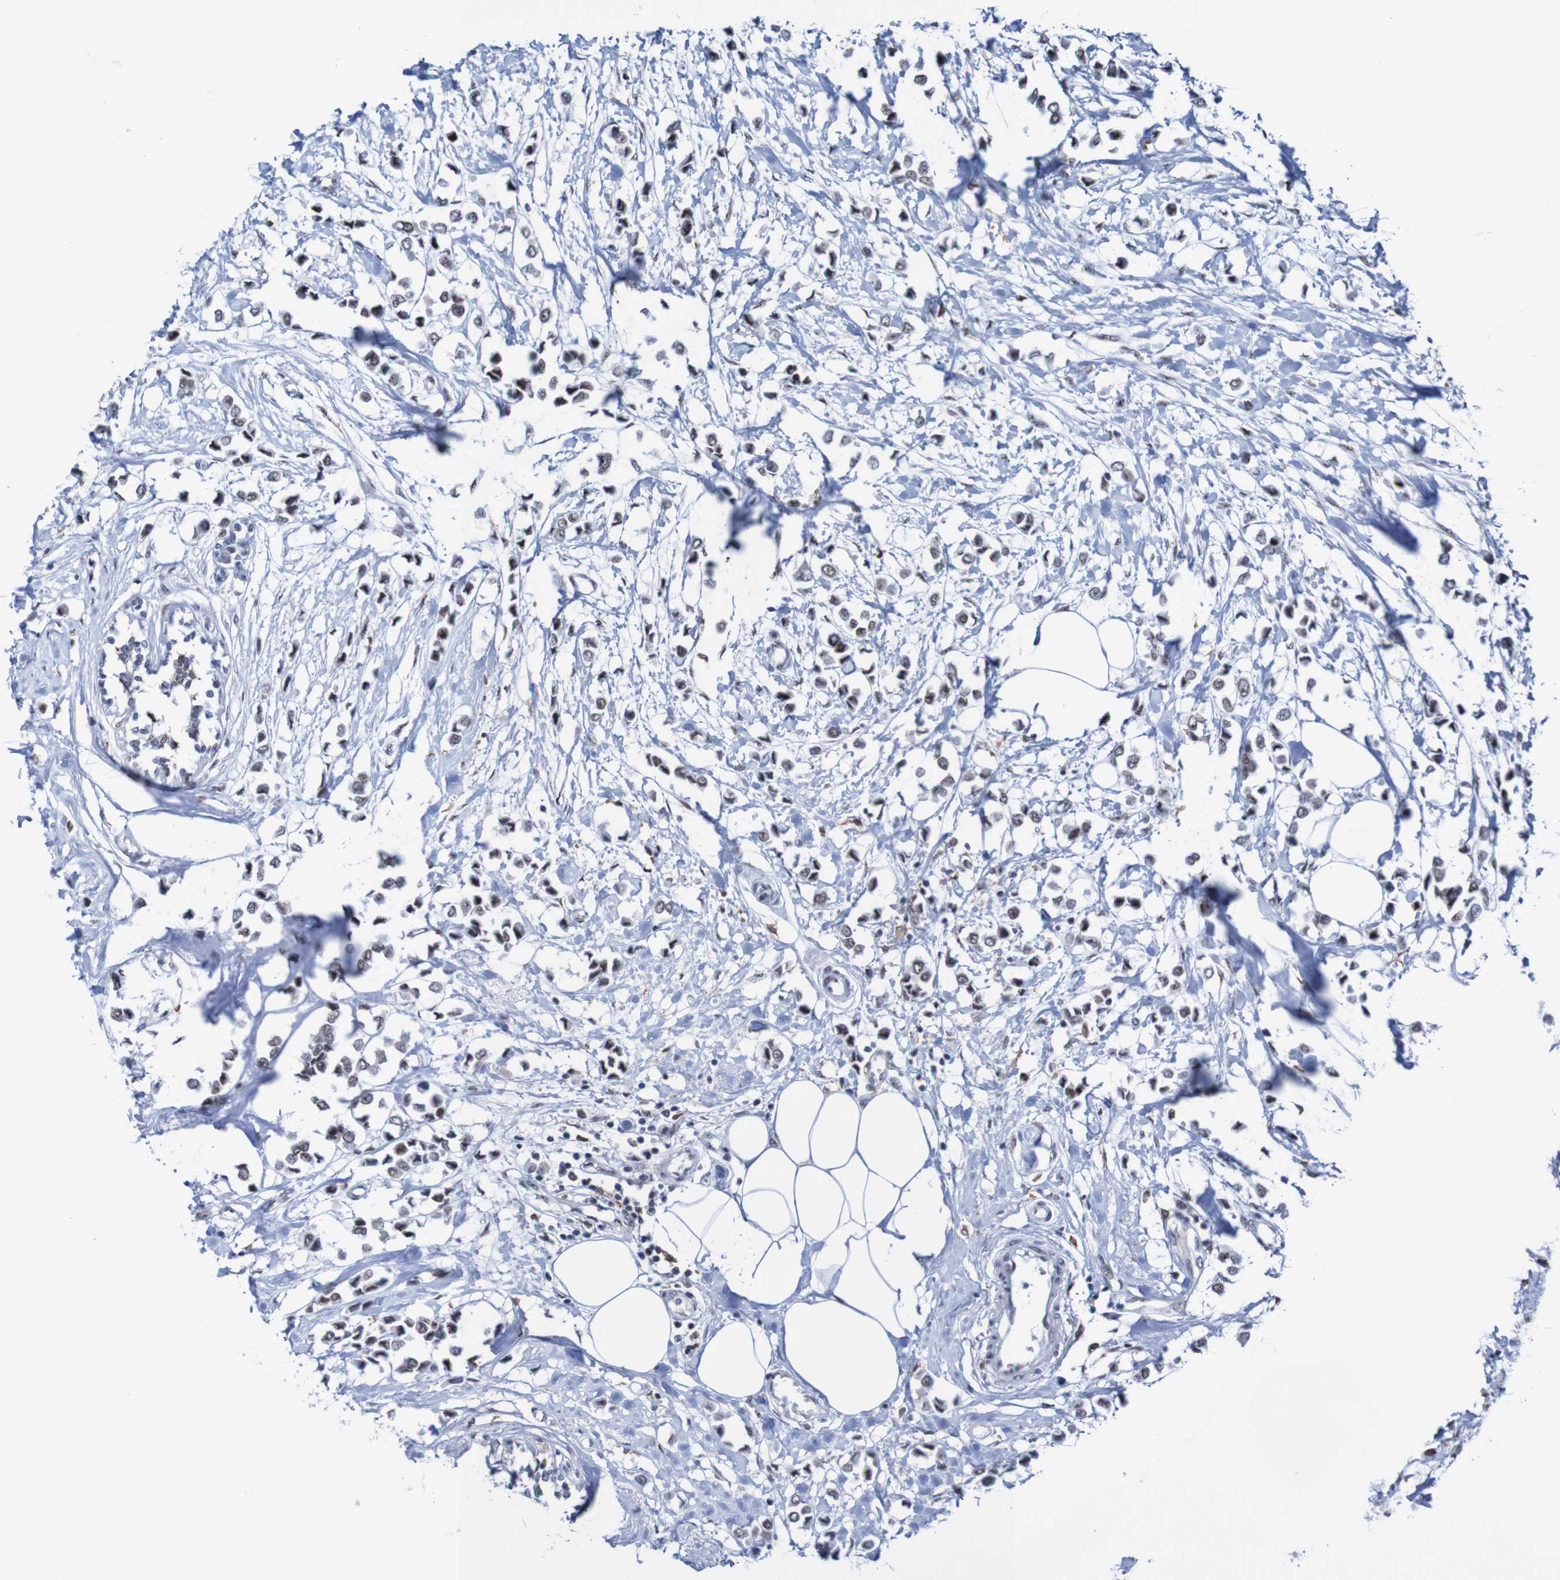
{"staining": {"intensity": "weak", "quantity": "25%-75%", "location": "nuclear"}, "tissue": "breast cancer", "cell_type": "Tumor cells", "image_type": "cancer", "snomed": [{"axis": "morphology", "description": "Lobular carcinoma"}, {"axis": "topography", "description": "Breast"}], "caption": "Weak nuclear protein positivity is identified in approximately 25%-75% of tumor cells in breast cancer (lobular carcinoma). The staining was performed using DAB (3,3'-diaminobenzidine), with brown indicating positive protein expression. Nuclei are stained blue with hematoxylin.", "gene": "CDC5L", "patient": {"sex": "female", "age": 51}}